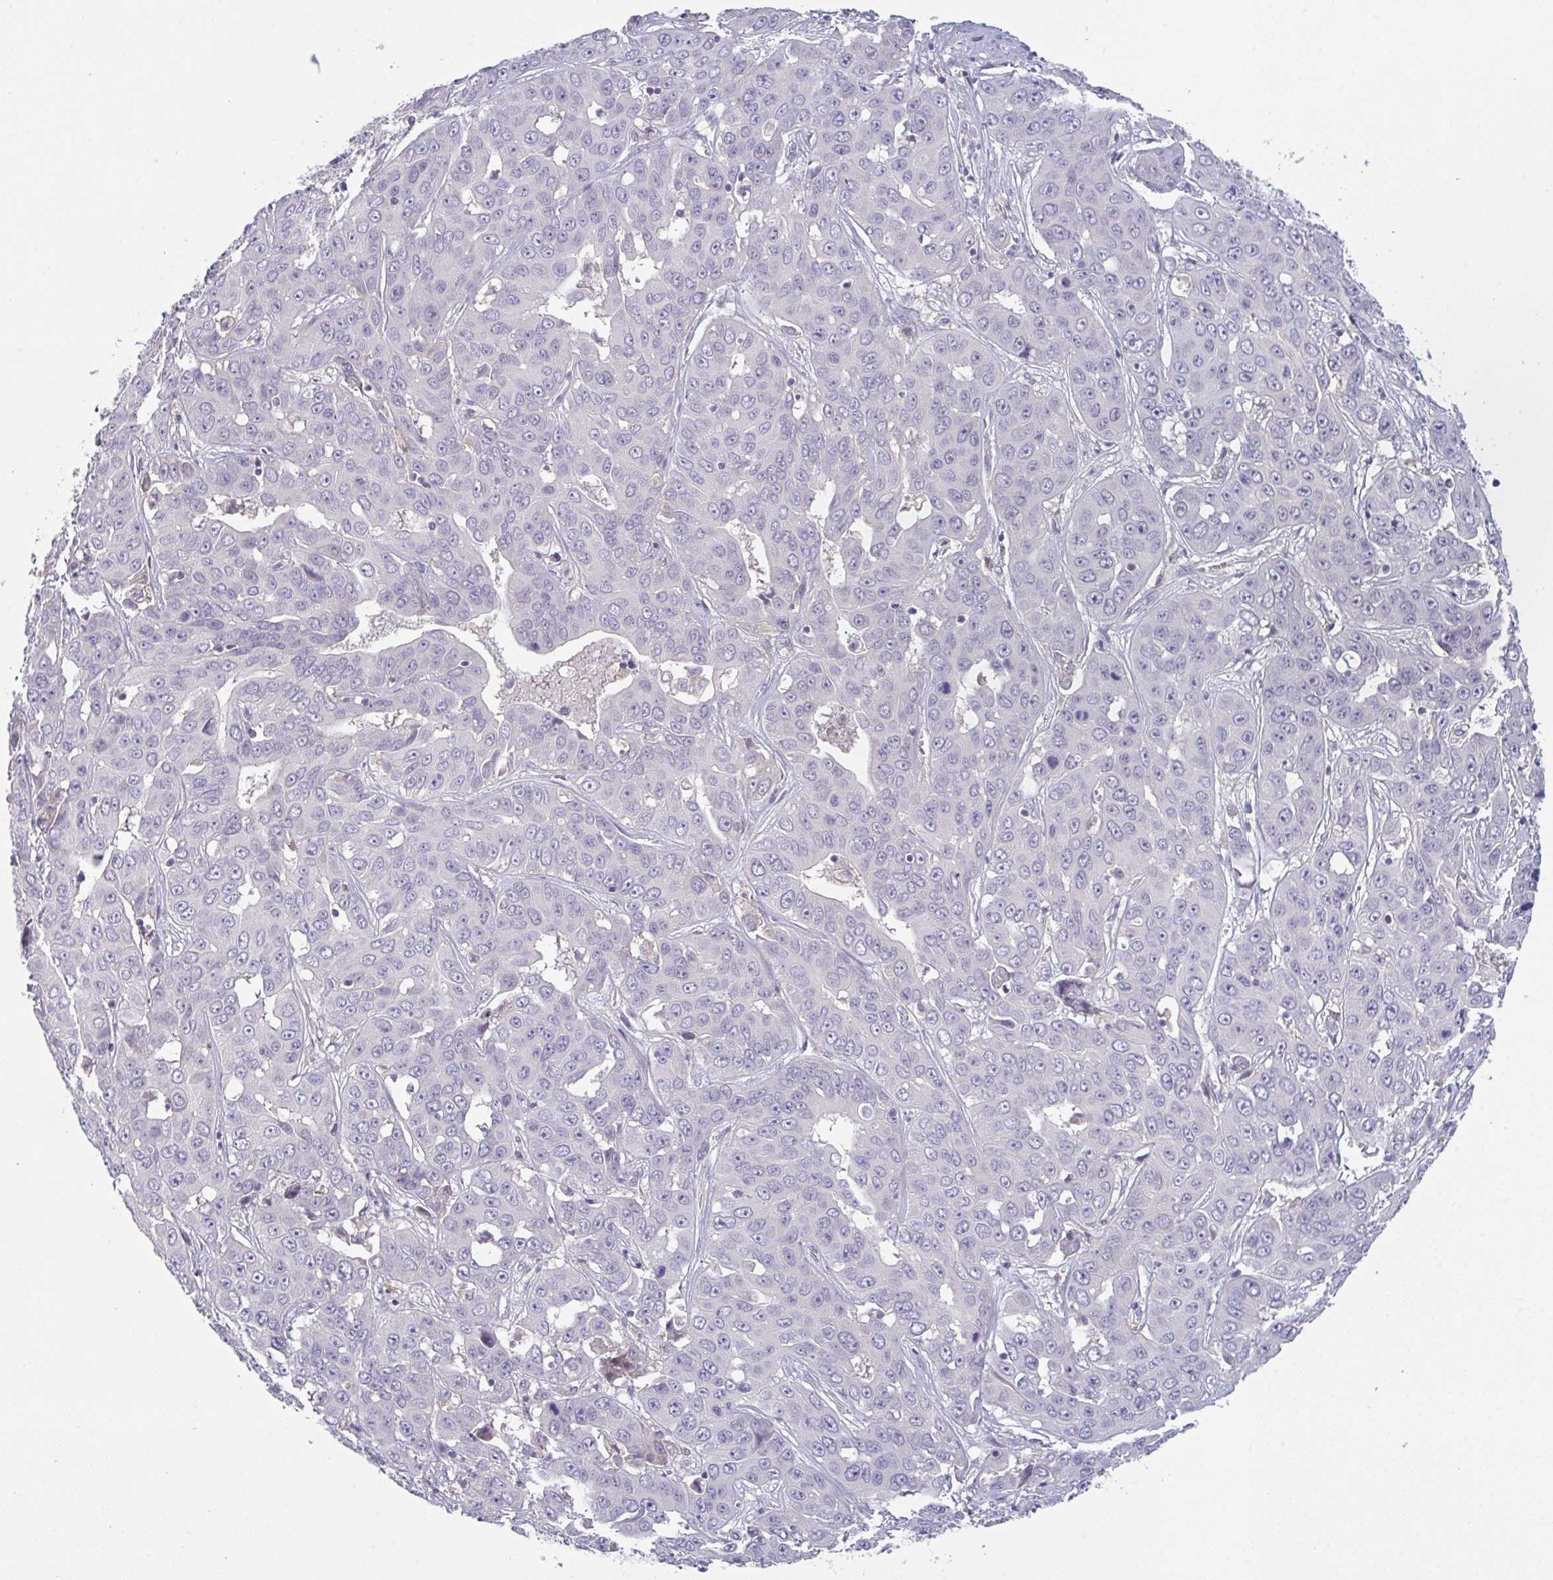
{"staining": {"intensity": "negative", "quantity": "none", "location": "none"}, "tissue": "liver cancer", "cell_type": "Tumor cells", "image_type": "cancer", "snomed": [{"axis": "morphology", "description": "Cholangiocarcinoma"}, {"axis": "topography", "description": "Liver"}], "caption": "Protein analysis of liver cholangiocarcinoma reveals no significant positivity in tumor cells. (Brightfield microscopy of DAB (3,3'-diaminobenzidine) immunohistochemistry at high magnification).", "gene": "HGFAC", "patient": {"sex": "female", "age": 52}}